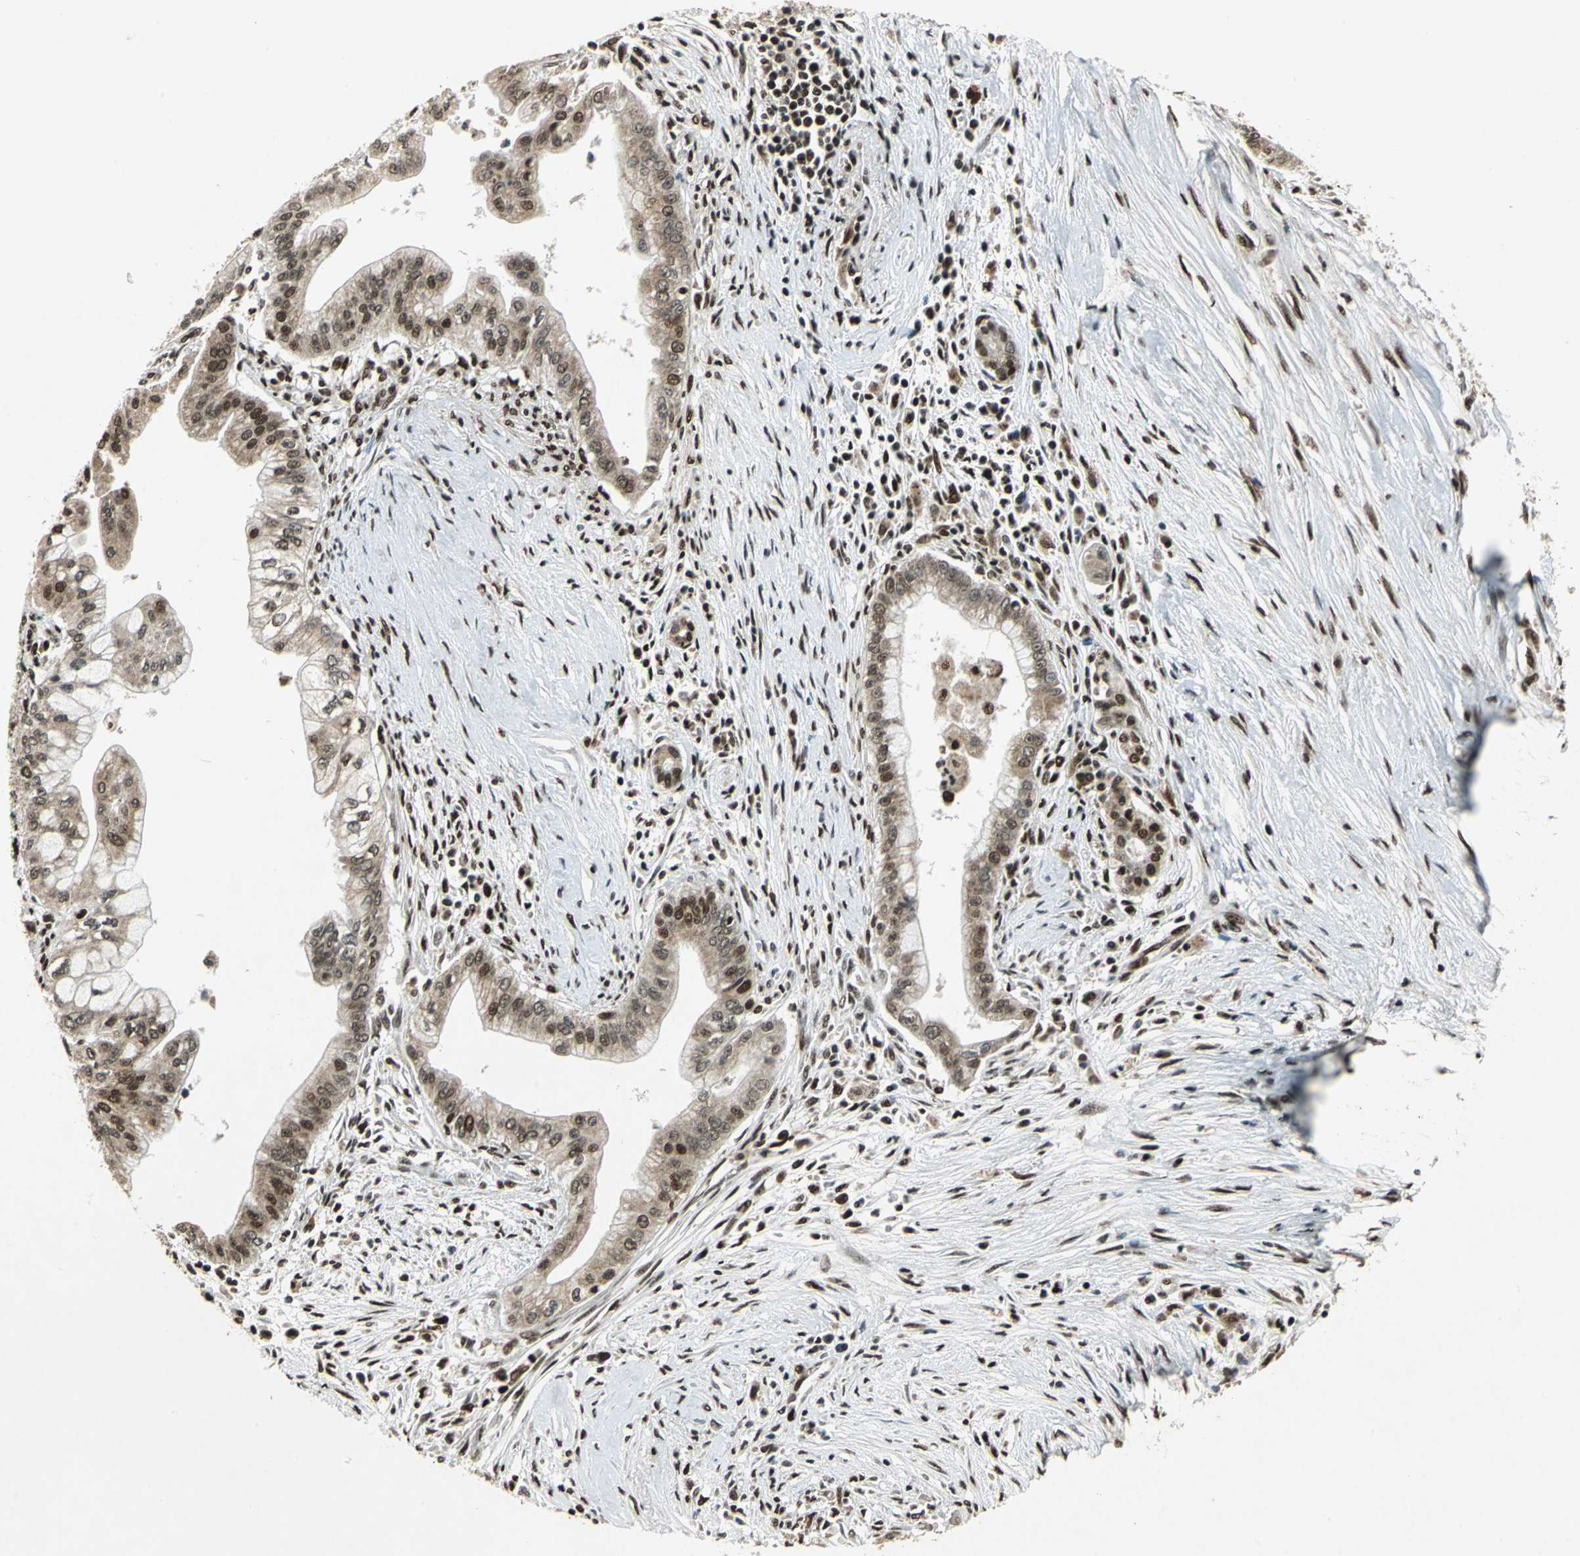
{"staining": {"intensity": "strong", "quantity": ">75%", "location": "cytoplasmic/membranous,nuclear"}, "tissue": "pancreatic cancer", "cell_type": "Tumor cells", "image_type": "cancer", "snomed": [{"axis": "morphology", "description": "Adenocarcinoma, NOS"}, {"axis": "topography", "description": "Pancreas"}], "caption": "Tumor cells exhibit high levels of strong cytoplasmic/membranous and nuclear expression in approximately >75% of cells in human pancreatic adenocarcinoma.", "gene": "MTA2", "patient": {"sex": "male", "age": 59}}